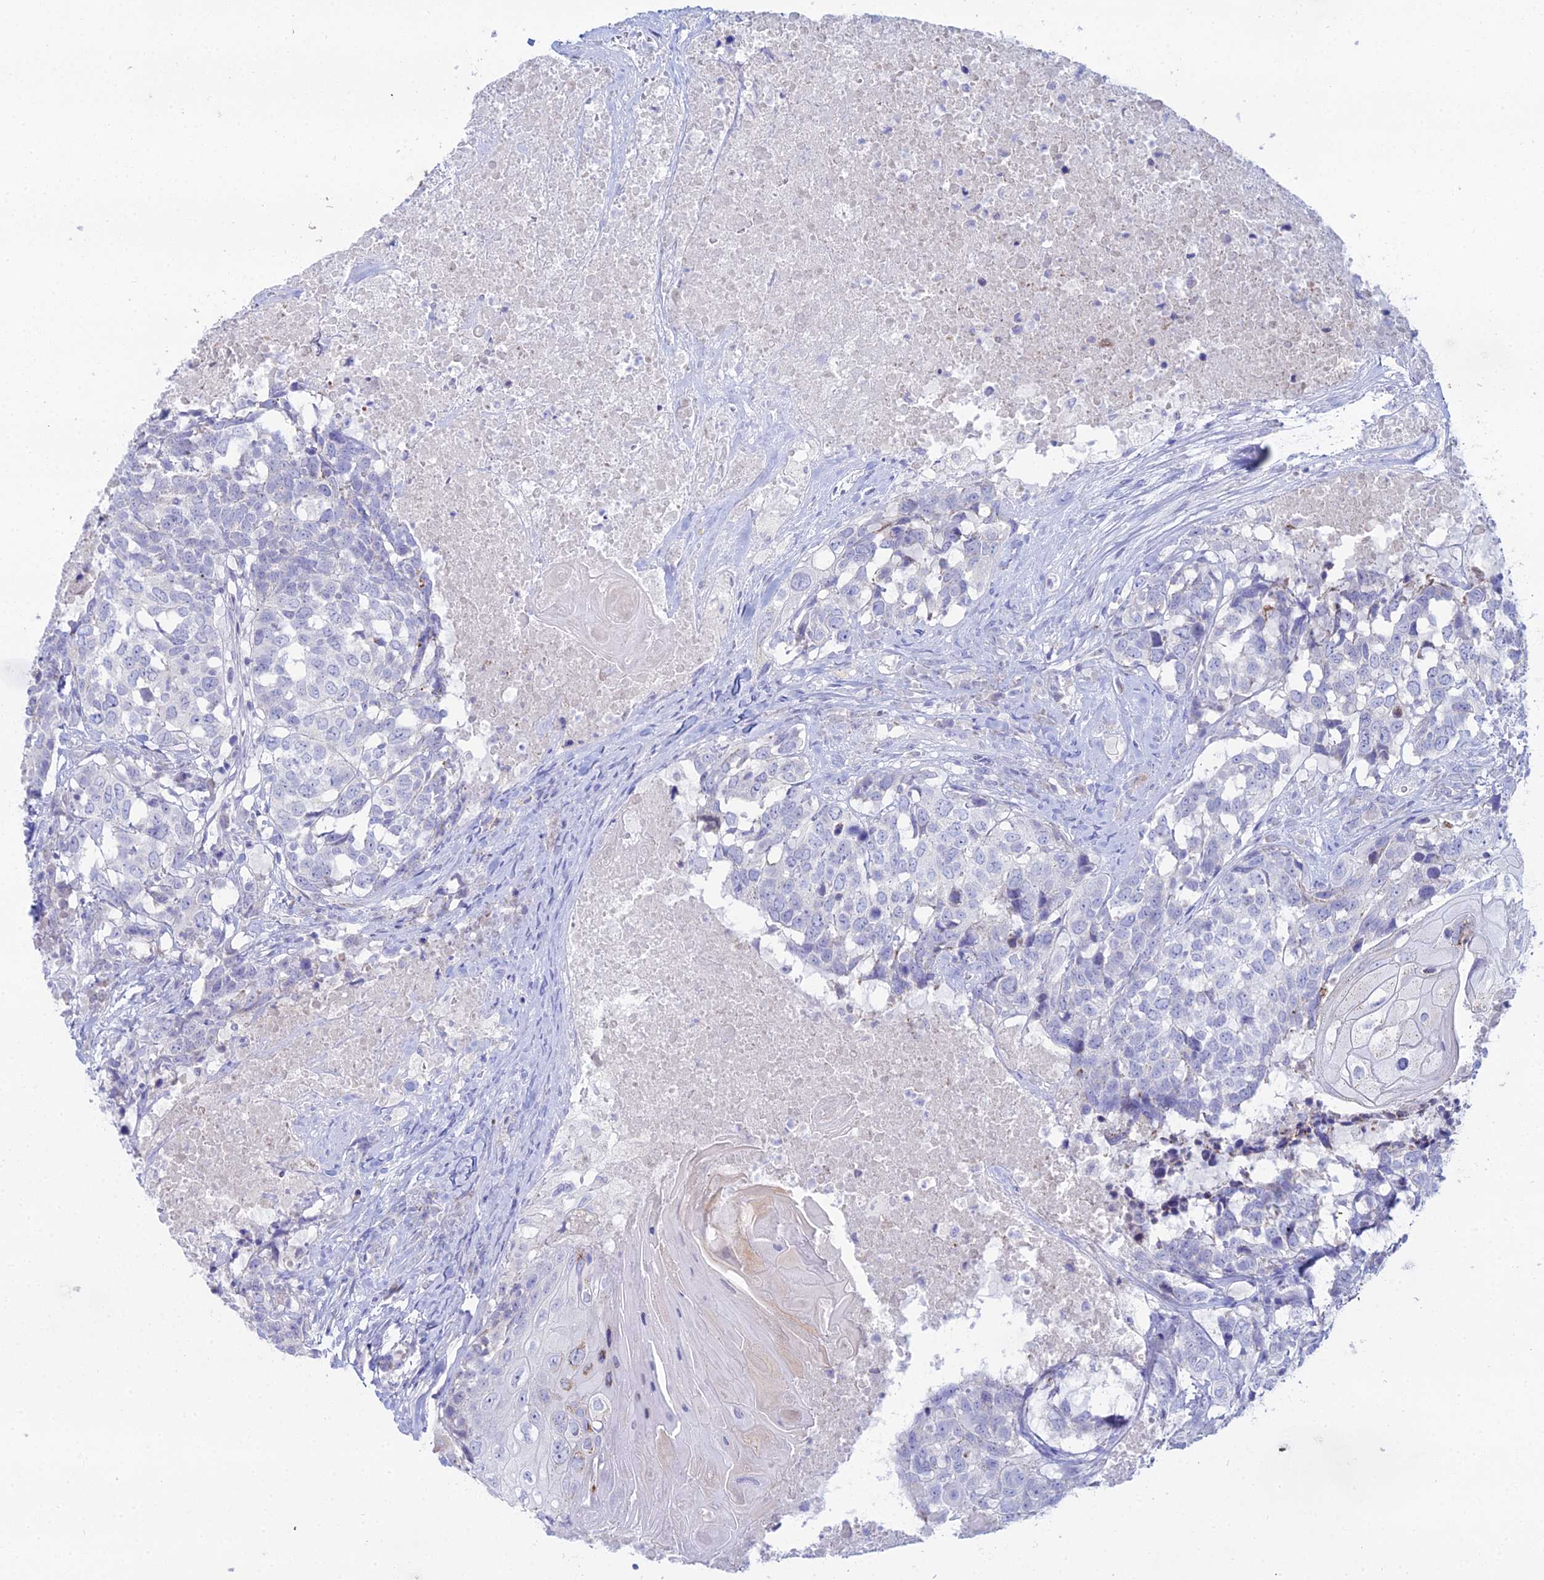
{"staining": {"intensity": "negative", "quantity": "none", "location": "none"}, "tissue": "head and neck cancer", "cell_type": "Tumor cells", "image_type": "cancer", "snomed": [{"axis": "morphology", "description": "Squamous cell carcinoma, NOS"}, {"axis": "topography", "description": "Head-Neck"}], "caption": "An immunohistochemistry image of squamous cell carcinoma (head and neck) is shown. There is no staining in tumor cells of squamous cell carcinoma (head and neck).", "gene": "DHX34", "patient": {"sex": "male", "age": 66}}